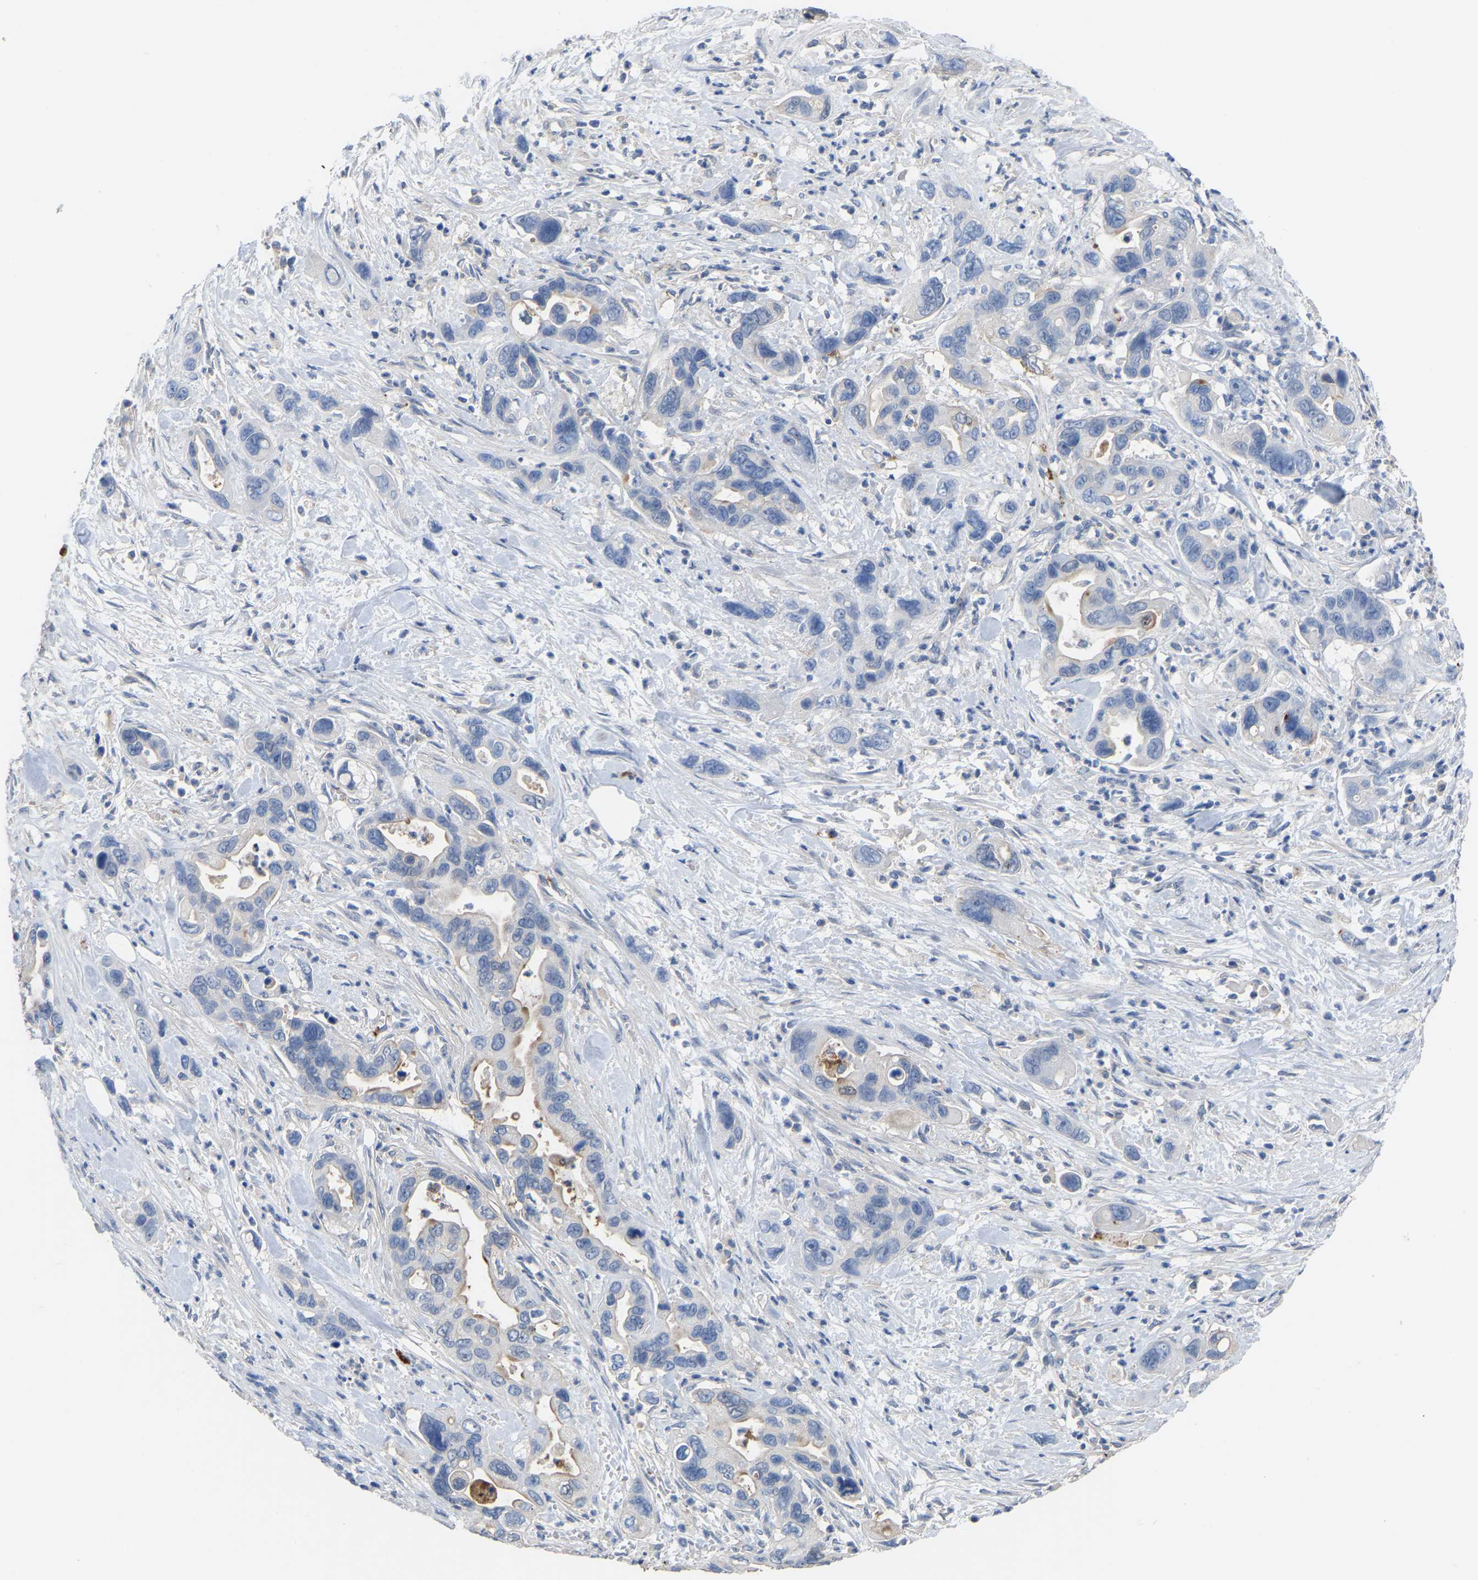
{"staining": {"intensity": "moderate", "quantity": "<25%", "location": "cytoplasmic/membranous"}, "tissue": "pancreatic cancer", "cell_type": "Tumor cells", "image_type": "cancer", "snomed": [{"axis": "morphology", "description": "Adenocarcinoma, NOS"}, {"axis": "topography", "description": "Pancreas"}], "caption": "Protein analysis of adenocarcinoma (pancreatic) tissue shows moderate cytoplasmic/membranous staining in about <25% of tumor cells. (Stains: DAB in brown, nuclei in blue, Microscopy: brightfield microscopy at high magnification).", "gene": "ZNF449", "patient": {"sex": "female", "age": 70}}